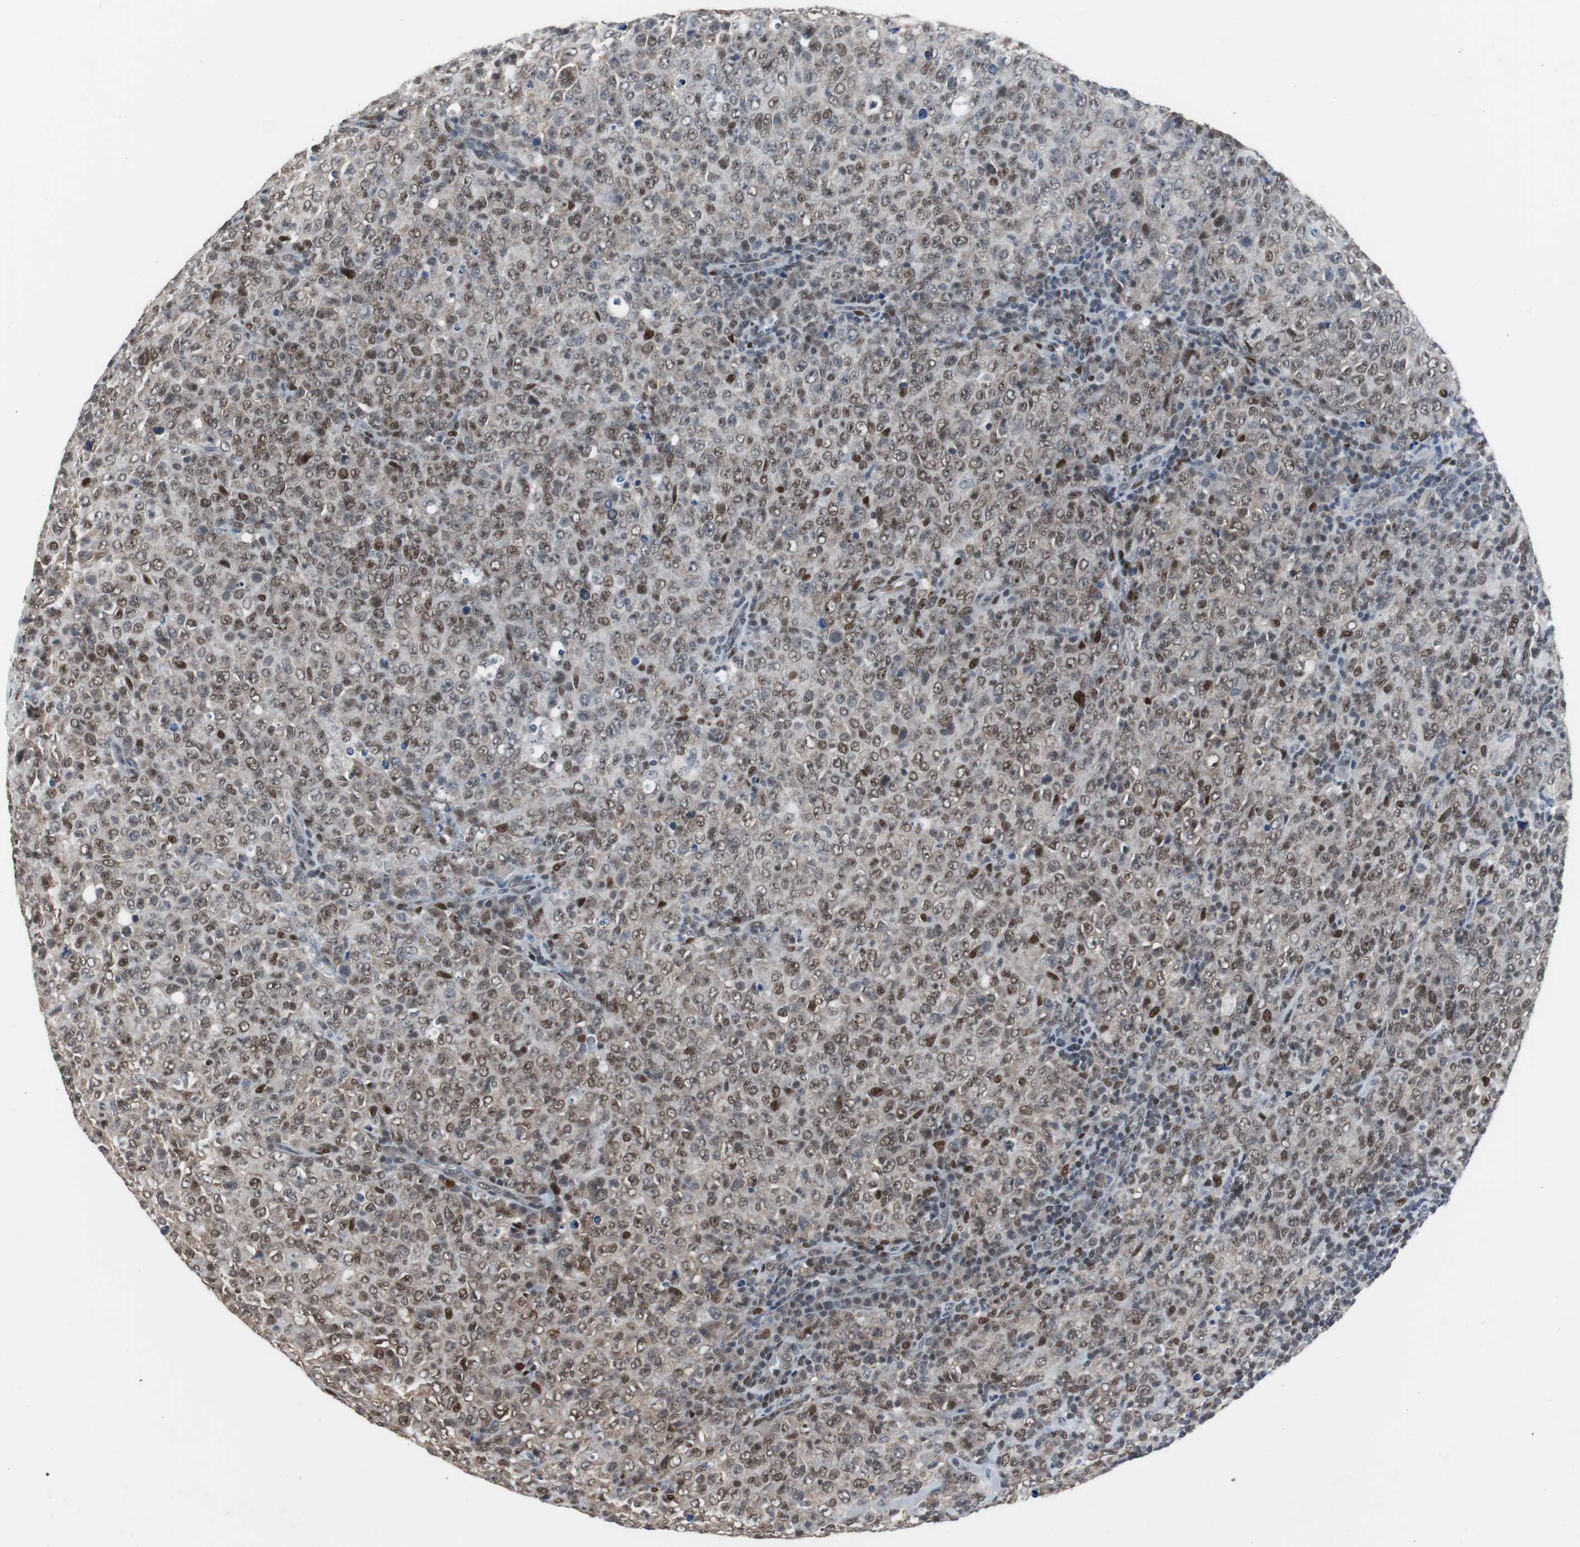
{"staining": {"intensity": "moderate", "quantity": ">75%", "location": "nuclear"}, "tissue": "lymphoma", "cell_type": "Tumor cells", "image_type": "cancer", "snomed": [{"axis": "morphology", "description": "Malignant lymphoma, non-Hodgkin's type, High grade"}, {"axis": "topography", "description": "Tonsil"}], "caption": "DAB immunohistochemical staining of malignant lymphoma, non-Hodgkin's type (high-grade) reveals moderate nuclear protein expression in about >75% of tumor cells.", "gene": "ZHX2", "patient": {"sex": "female", "age": 36}}